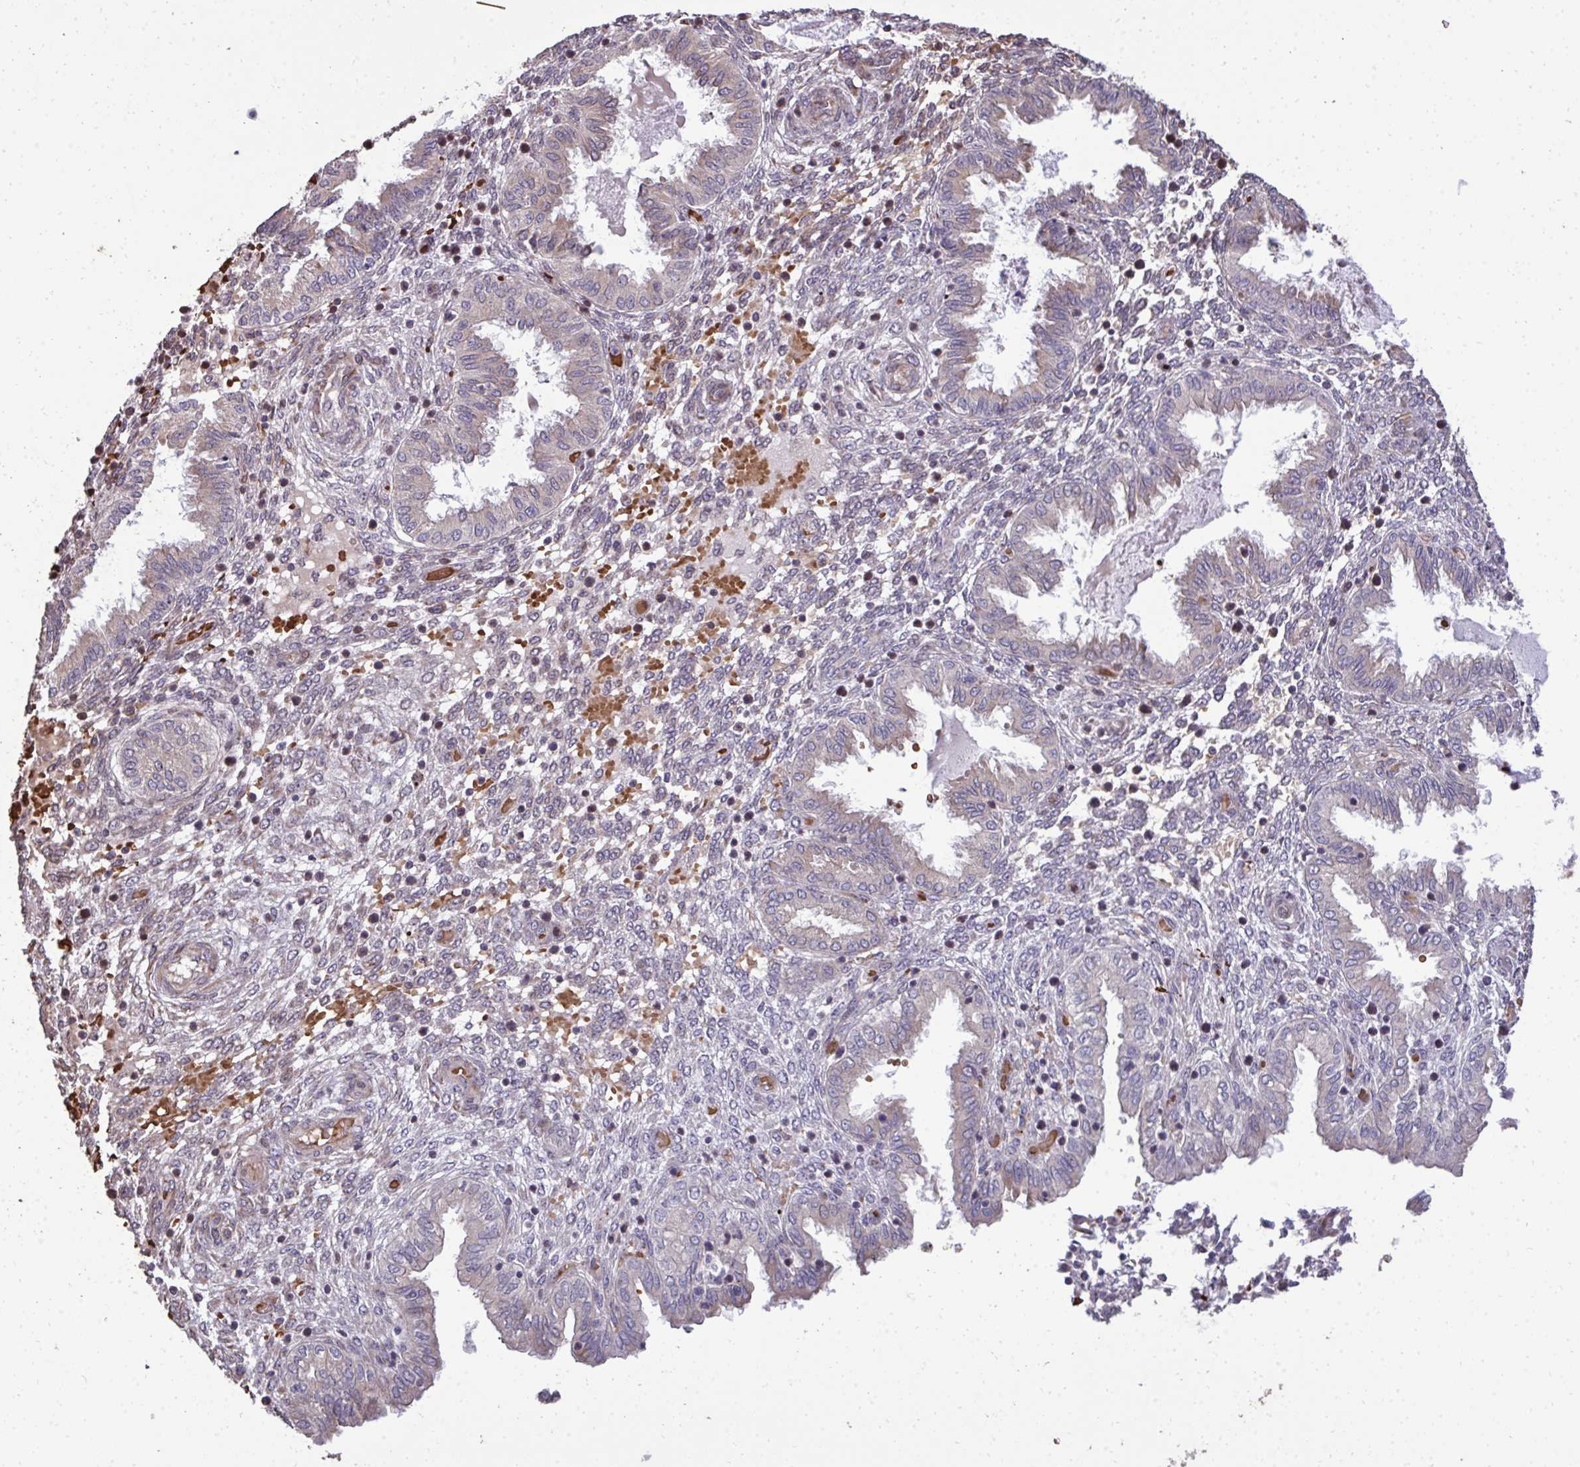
{"staining": {"intensity": "negative", "quantity": "none", "location": "none"}, "tissue": "endometrium", "cell_type": "Cells in endometrial stroma", "image_type": "normal", "snomed": [{"axis": "morphology", "description": "Normal tissue, NOS"}, {"axis": "topography", "description": "Endometrium"}], "caption": "A micrograph of human endometrium is negative for staining in cells in endometrial stroma. Nuclei are stained in blue.", "gene": "FIBCD1", "patient": {"sex": "female", "age": 33}}